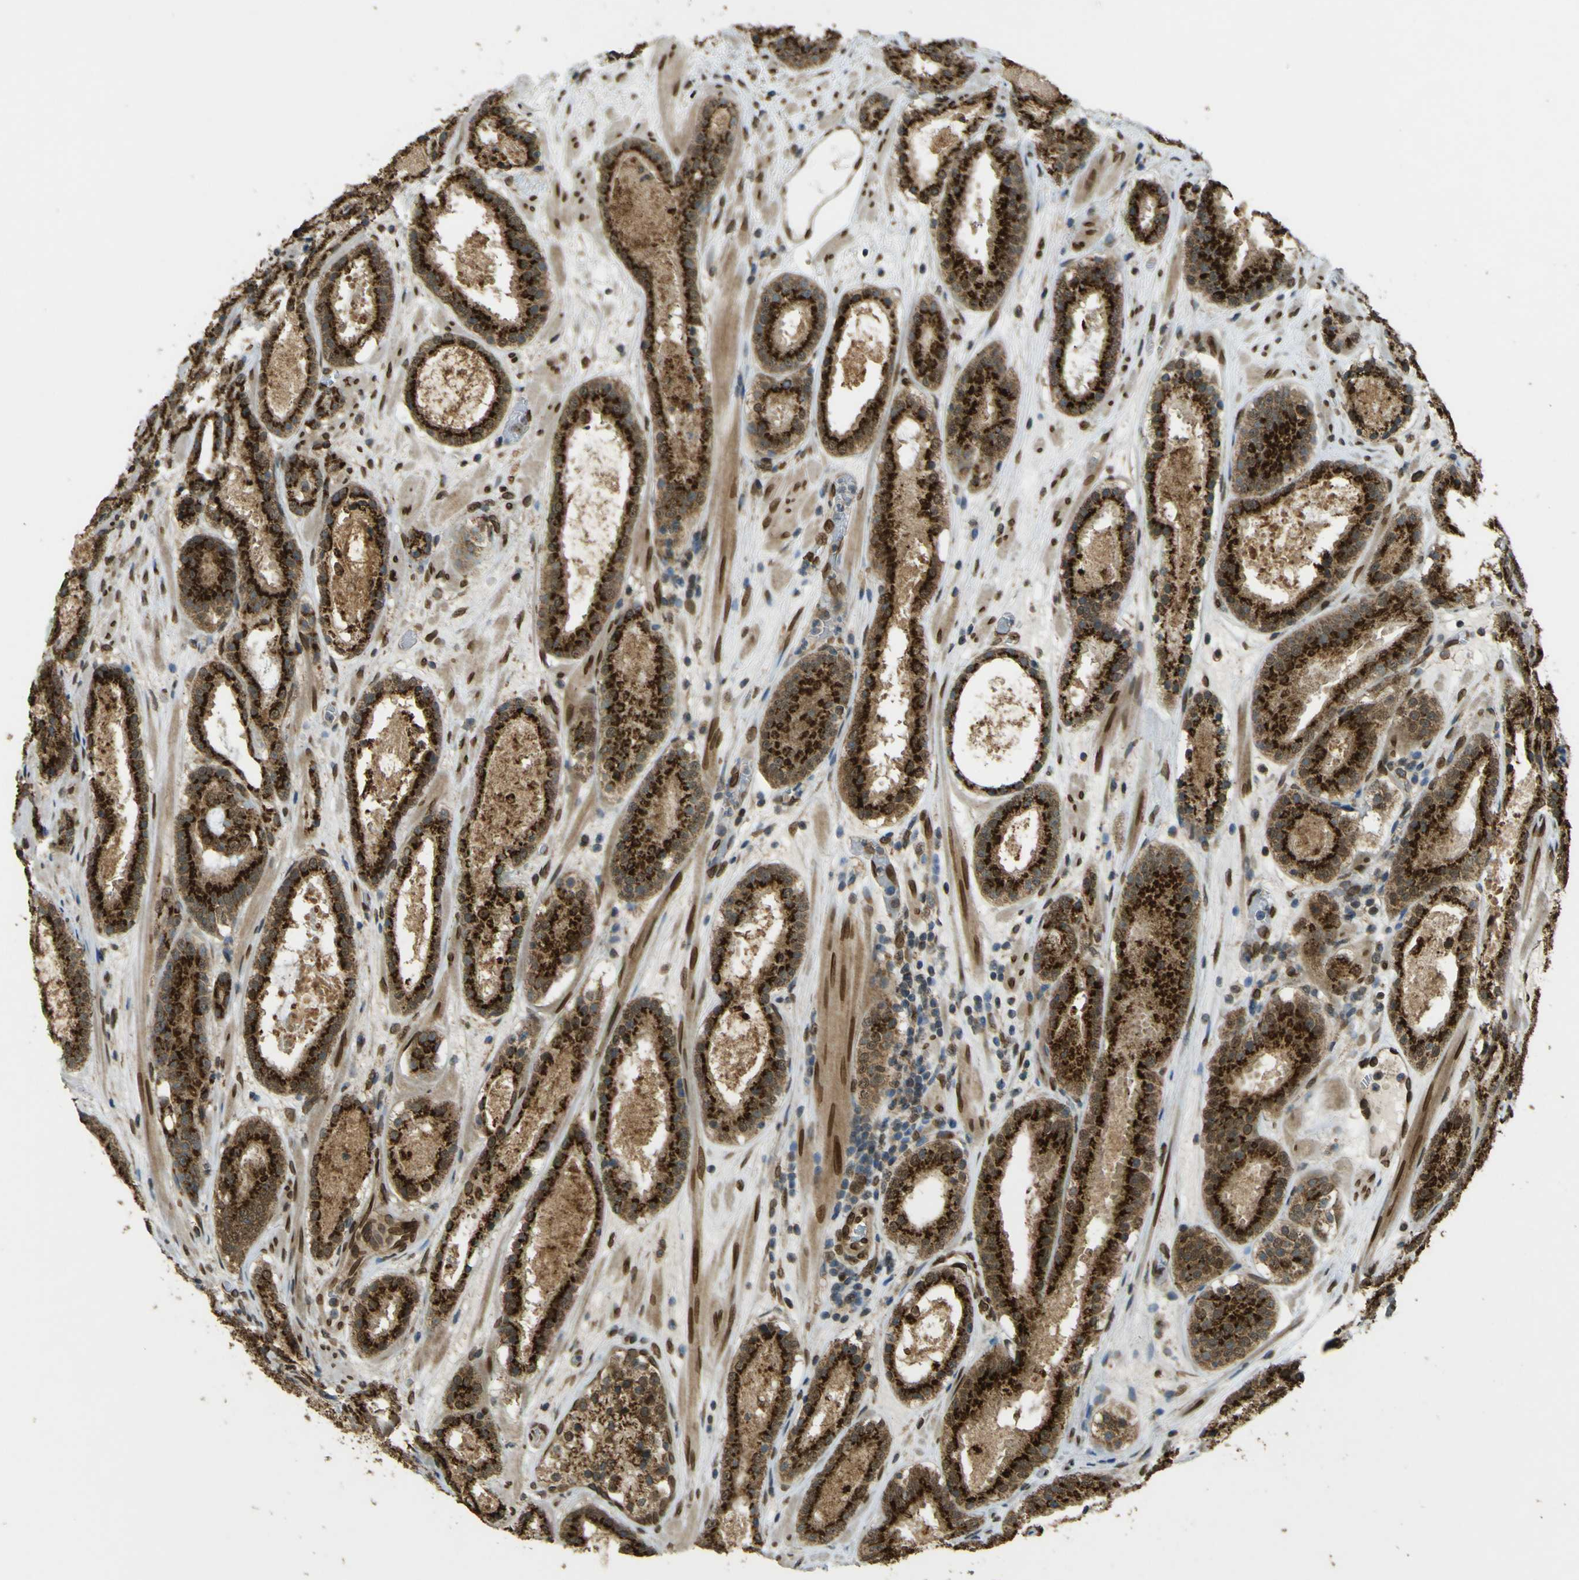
{"staining": {"intensity": "strong", "quantity": ">75%", "location": "cytoplasmic/membranous"}, "tissue": "prostate cancer", "cell_type": "Tumor cells", "image_type": "cancer", "snomed": [{"axis": "morphology", "description": "Adenocarcinoma, Low grade"}, {"axis": "topography", "description": "Prostate"}], "caption": "A high-resolution photomicrograph shows immunohistochemistry (IHC) staining of prostate cancer, which shows strong cytoplasmic/membranous expression in about >75% of tumor cells. (IHC, brightfield microscopy, high magnification).", "gene": "GALNT1", "patient": {"sex": "male", "age": 69}}